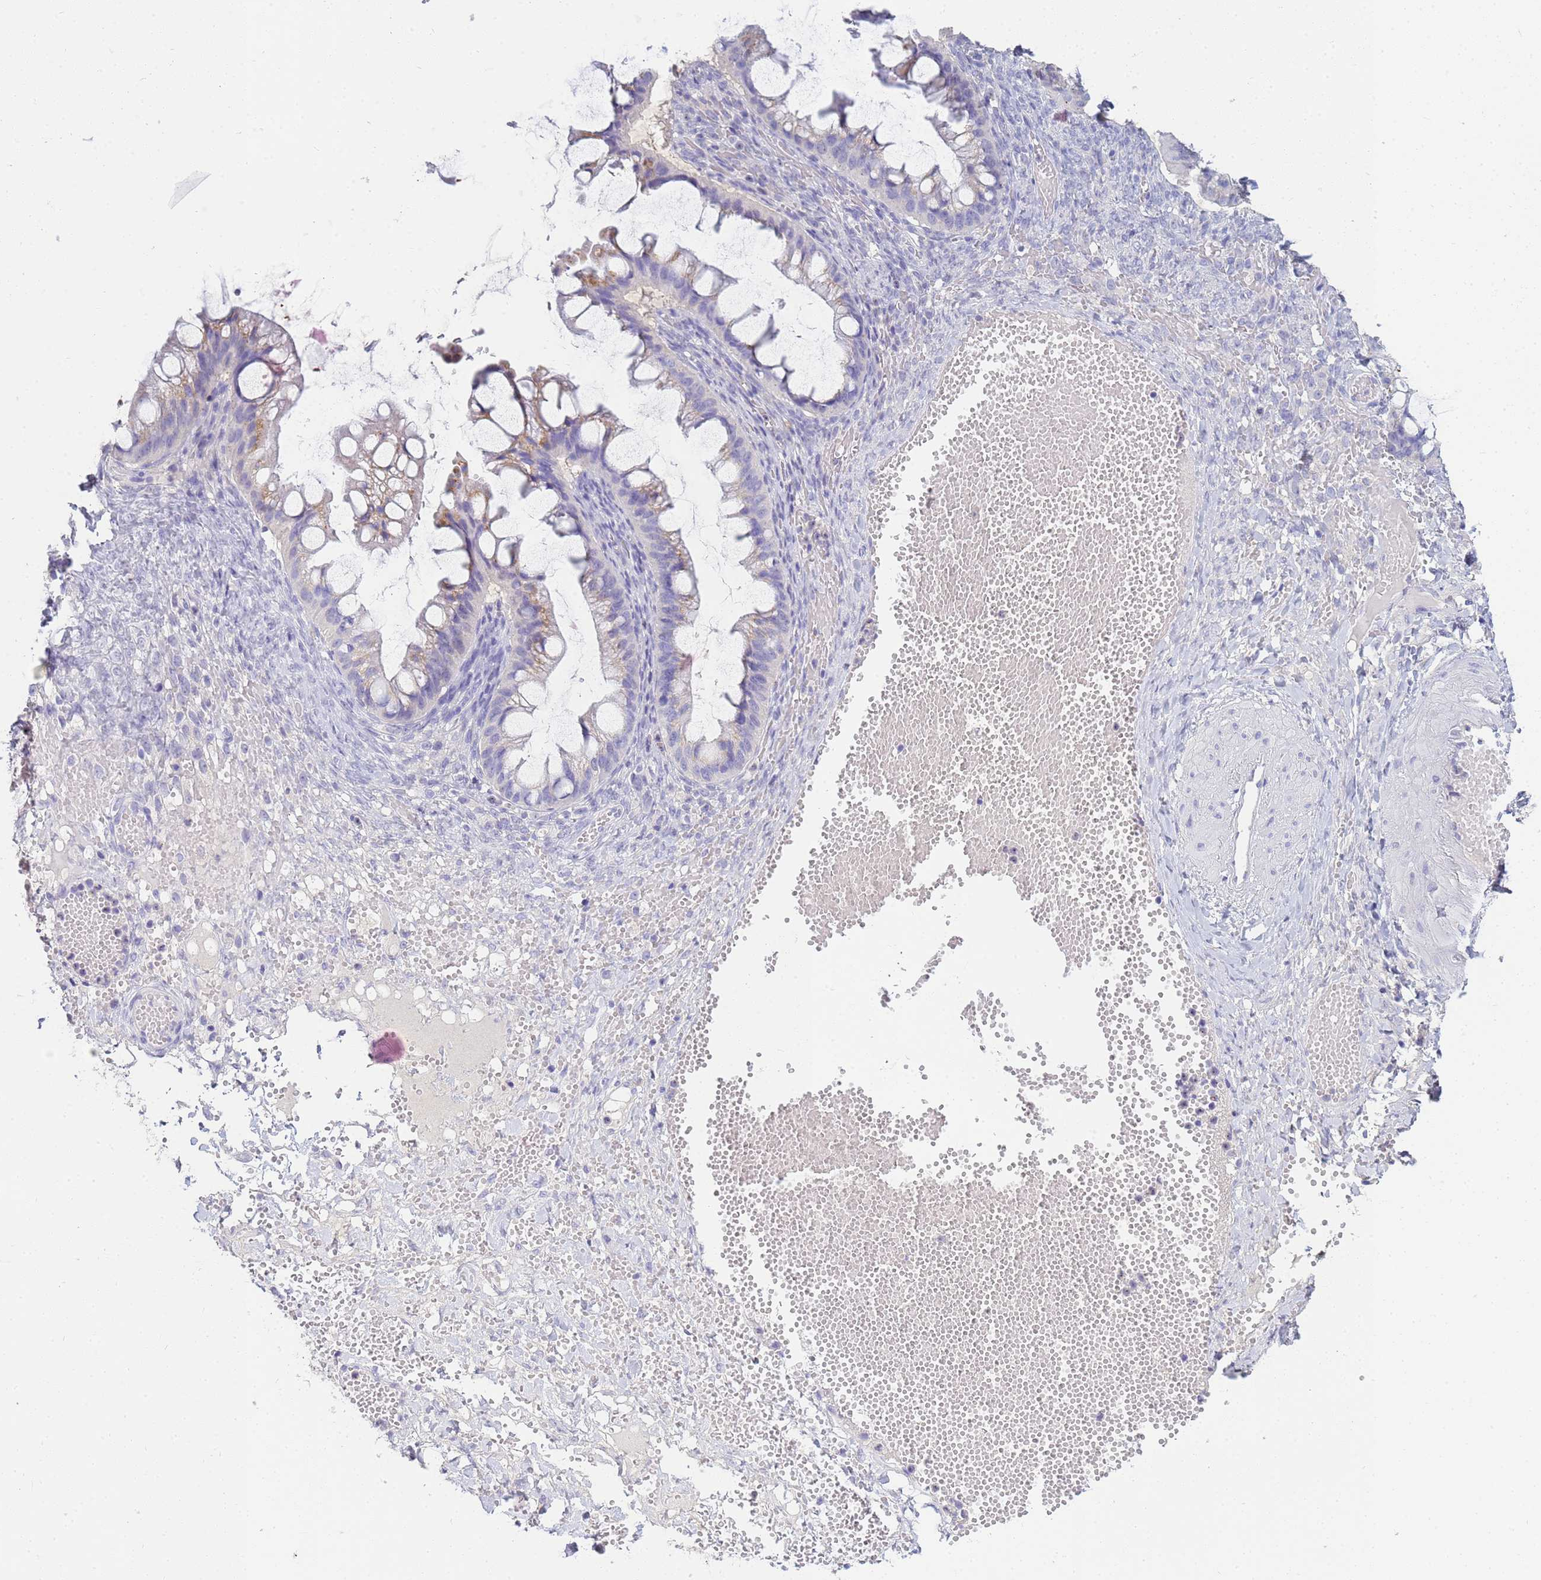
{"staining": {"intensity": "moderate", "quantity": "<25%", "location": "cytoplasmic/membranous"}, "tissue": "ovarian cancer", "cell_type": "Tumor cells", "image_type": "cancer", "snomed": [{"axis": "morphology", "description": "Cystadenocarcinoma, mucinous, NOS"}, {"axis": "topography", "description": "Ovary"}], "caption": "This photomicrograph demonstrates ovarian cancer stained with immunohistochemistry (IHC) to label a protein in brown. The cytoplasmic/membranous of tumor cells show moderate positivity for the protein. Nuclei are counter-stained blue.", "gene": "B3GNT8", "patient": {"sex": "female", "age": 73}}